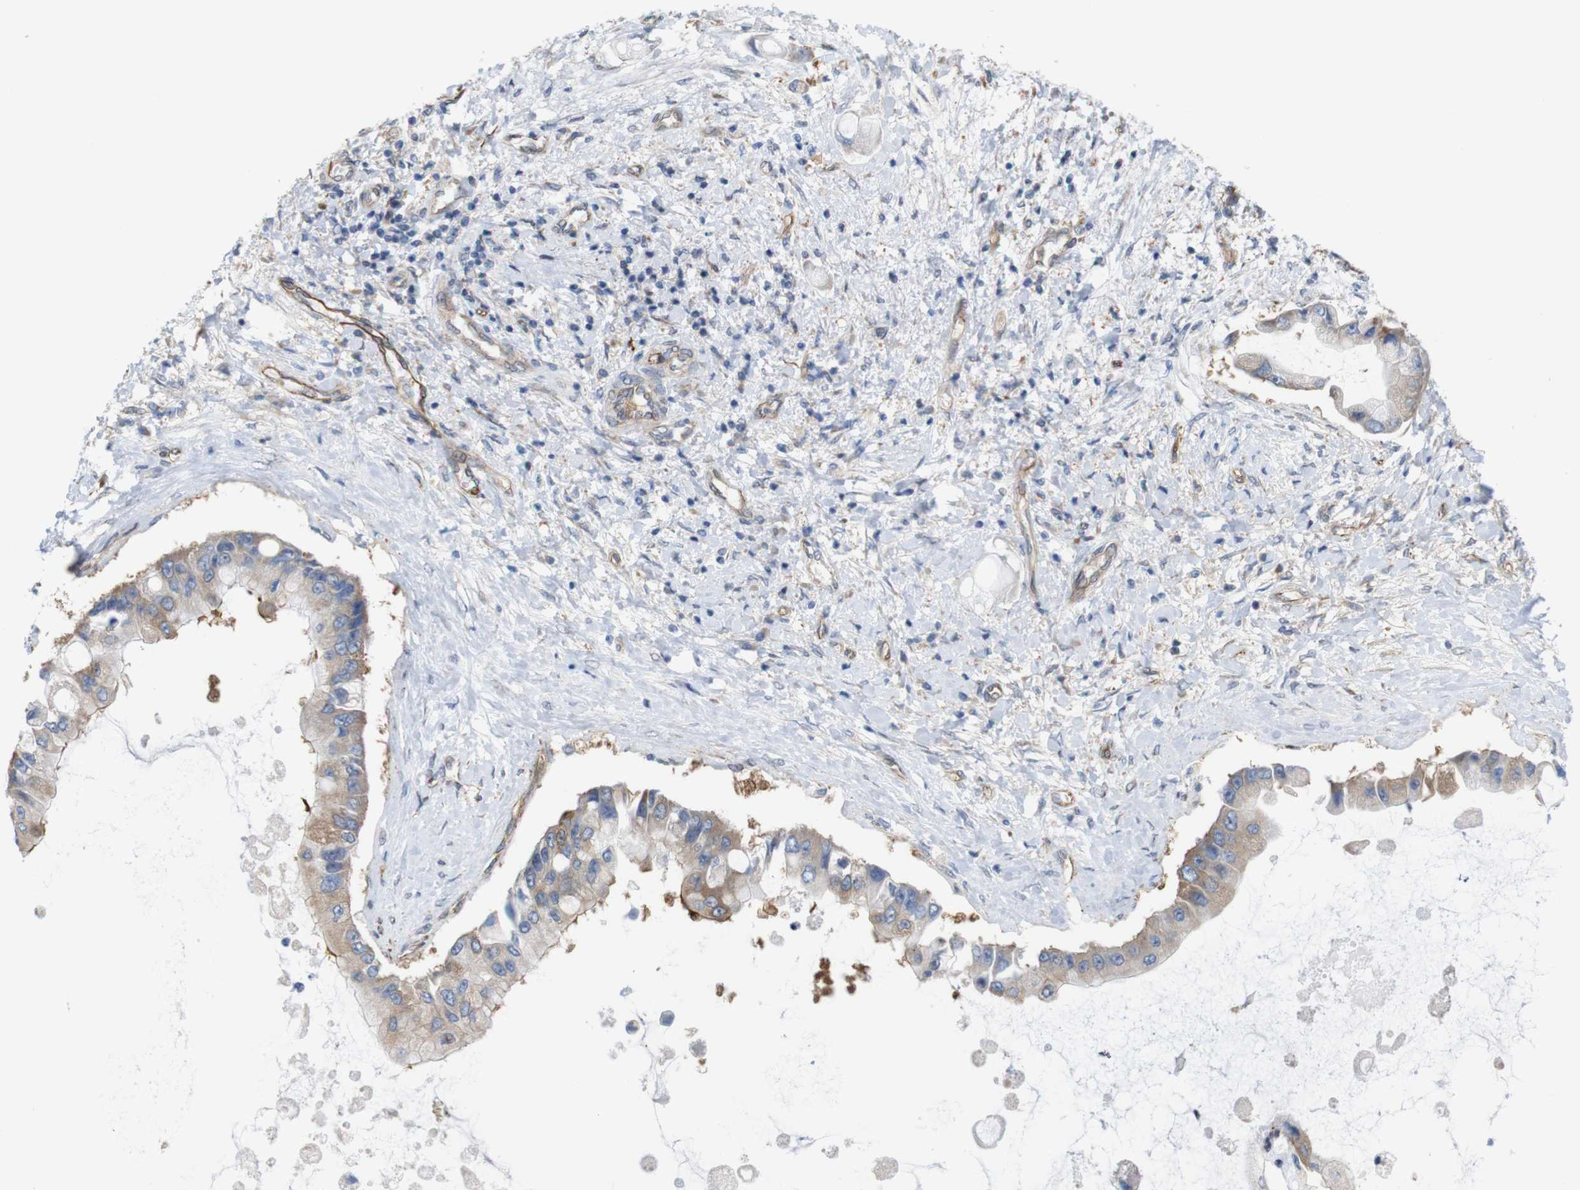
{"staining": {"intensity": "weak", "quantity": "25%-75%", "location": "cytoplasmic/membranous"}, "tissue": "liver cancer", "cell_type": "Tumor cells", "image_type": "cancer", "snomed": [{"axis": "morphology", "description": "Cholangiocarcinoma"}, {"axis": "topography", "description": "Liver"}], "caption": "The immunohistochemical stain highlights weak cytoplasmic/membranous staining in tumor cells of liver cholangiocarcinoma tissue. (IHC, brightfield microscopy, high magnification).", "gene": "JPH1", "patient": {"sex": "male", "age": 50}}